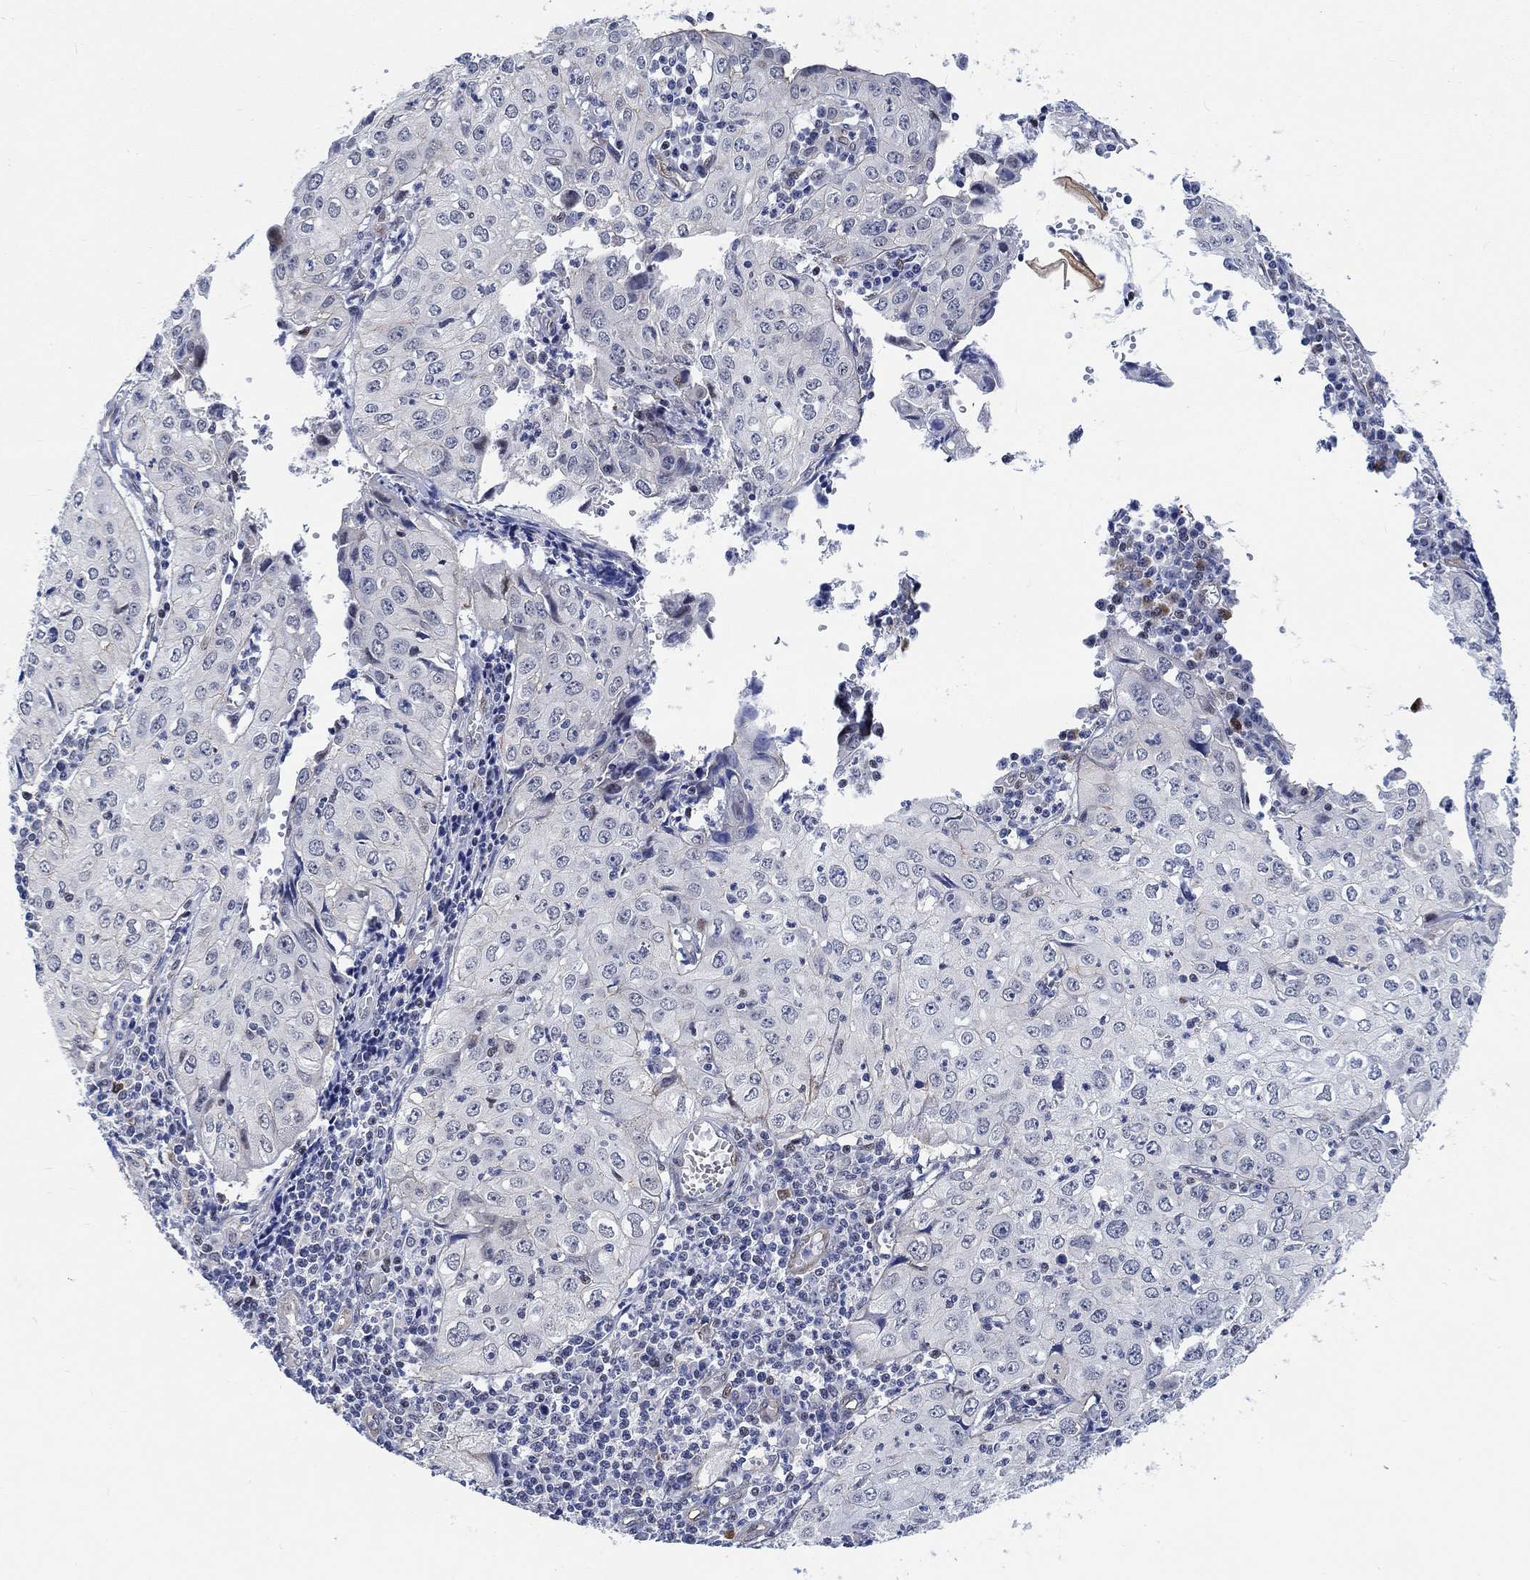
{"staining": {"intensity": "weak", "quantity": "<25%", "location": "nuclear"}, "tissue": "cervical cancer", "cell_type": "Tumor cells", "image_type": "cancer", "snomed": [{"axis": "morphology", "description": "Squamous cell carcinoma, NOS"}, {"axis": "topography", "description": "Cervix"}], "caption": "An immunohistochemistry (IHC) image of squamous cell carcinoma (cervical) is shown. There is no staining in tumor cells of squamous cell carcinoma (cervical).", "gene": "KCNH8", "patient": {"sex": "female", "age": 24}}